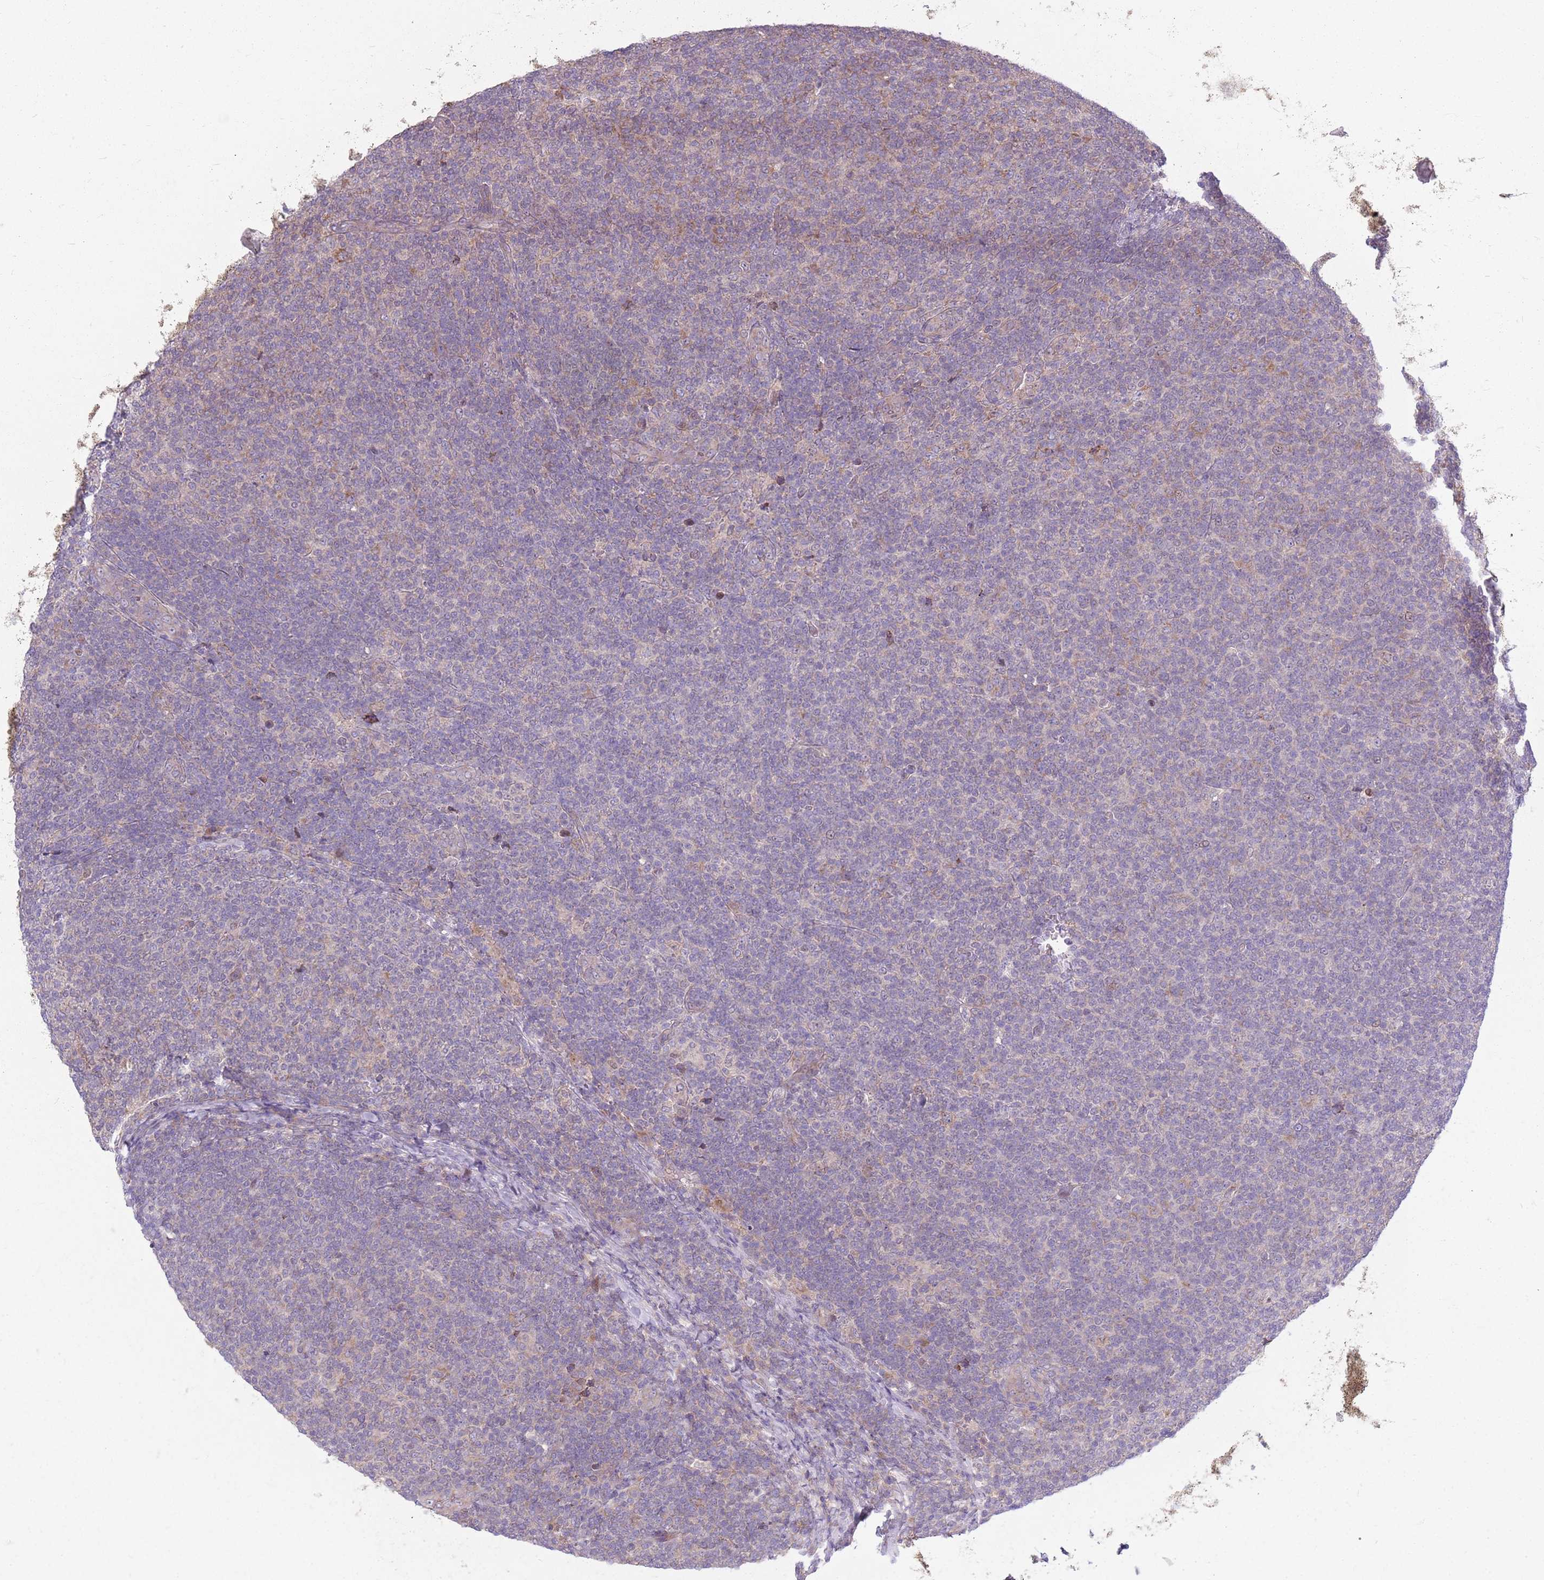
{"staining": {"intensity": "negative", "quantity": "none", "location": "none"}, "tissue": "lymphoma", "cell_type": "Tumor cells", "image_type": "cancer", "snomed": [{"axis": "morphology", "description": "Malignant lymphoma, non-Hodgkin's type, Low grade"}, {"axis": "topography", "description": "Lymph node"}], "caption": "Tumor cells are negative for protein expression in human low-grade malignant lymphoma, non-Hodgkin's type.", "gene": "PPP1R27", "patient": {"sex": "male", "age": 66}}